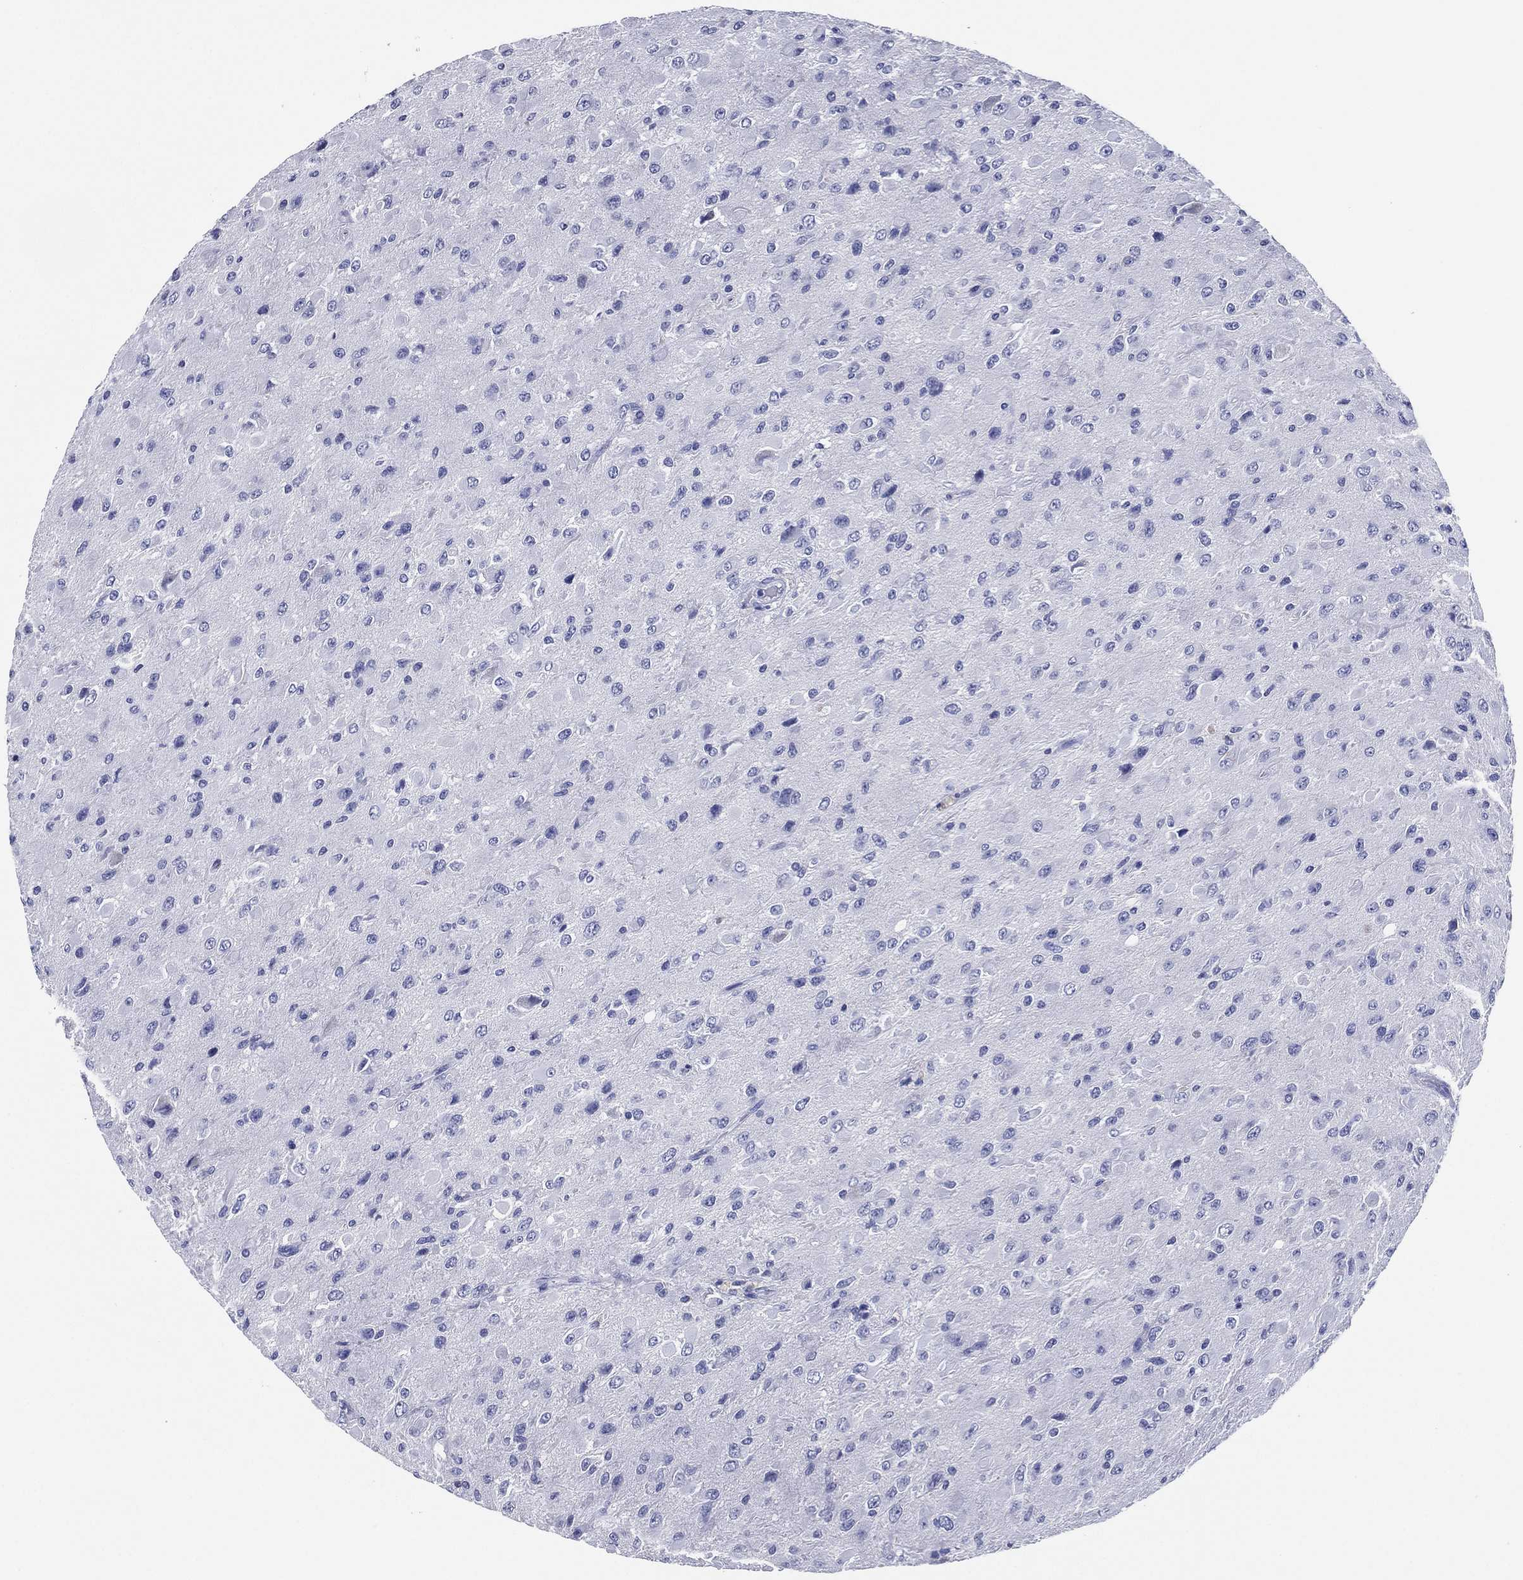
{"staining": {"intensity": "negative", "quantity": "none", "location": "none"}, "tissue": "glioma", "cell_type": "Tumor cells", "image_type": "cancer", "snomed": [{"axis": "morphology", "description": "Glioma, malignant, High grade"}, {"axis": "topography", "description": "Cerebral cortex"}], "caption": "Malignant glioma (high-grade) stained for a protein using immunohistochemistry (IHC) exhibits no expression tumor cells.", "gene": "TFAP2A", "patient": {"sex": "male", "age": 35}}